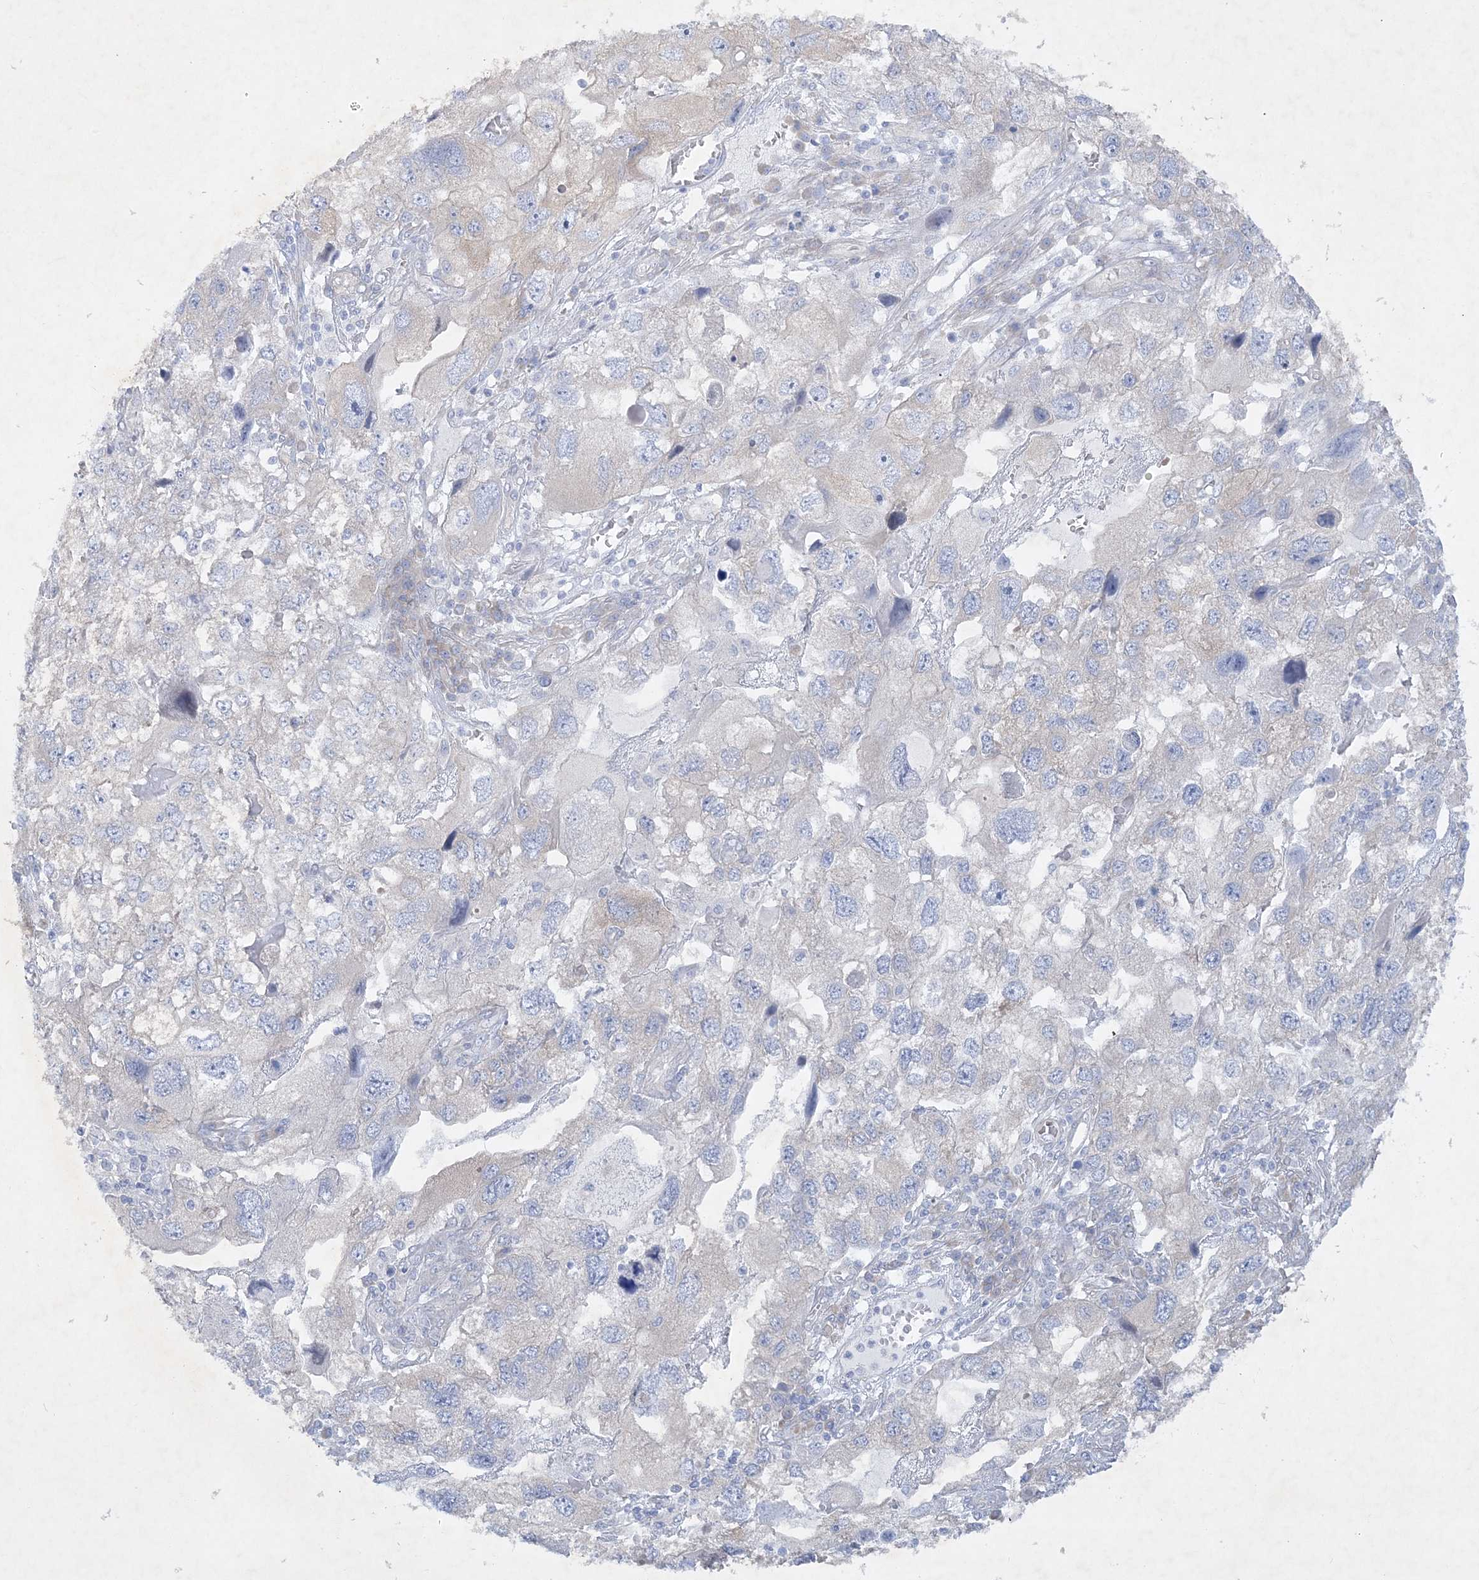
{"staining": {"intensity": "negative", "quantity": "none", "location": "none"}, "tissue": "endometrial cancer", "cell_type": "Tumor cells", "image_type": "cancer", "snomed": [{"axis": "morphology", "description": "Adenocarcinoma, NOS"}, {"axis": "topography", "description": "Endometrium"}], "caption": "Immunohistochemical staining of human endometrial cancer (adenocarcinoma) exhibits no significant expression in tumor cells. Brightfield microscopy of immunohistochemistry (IHC) stained with DAB (3,3'-diaminobenzidine) (brown) and hematoxylin (blue), captured at high magnification.", "gene": "FARSB", "patient": {"sex": "female", "age": 49}}